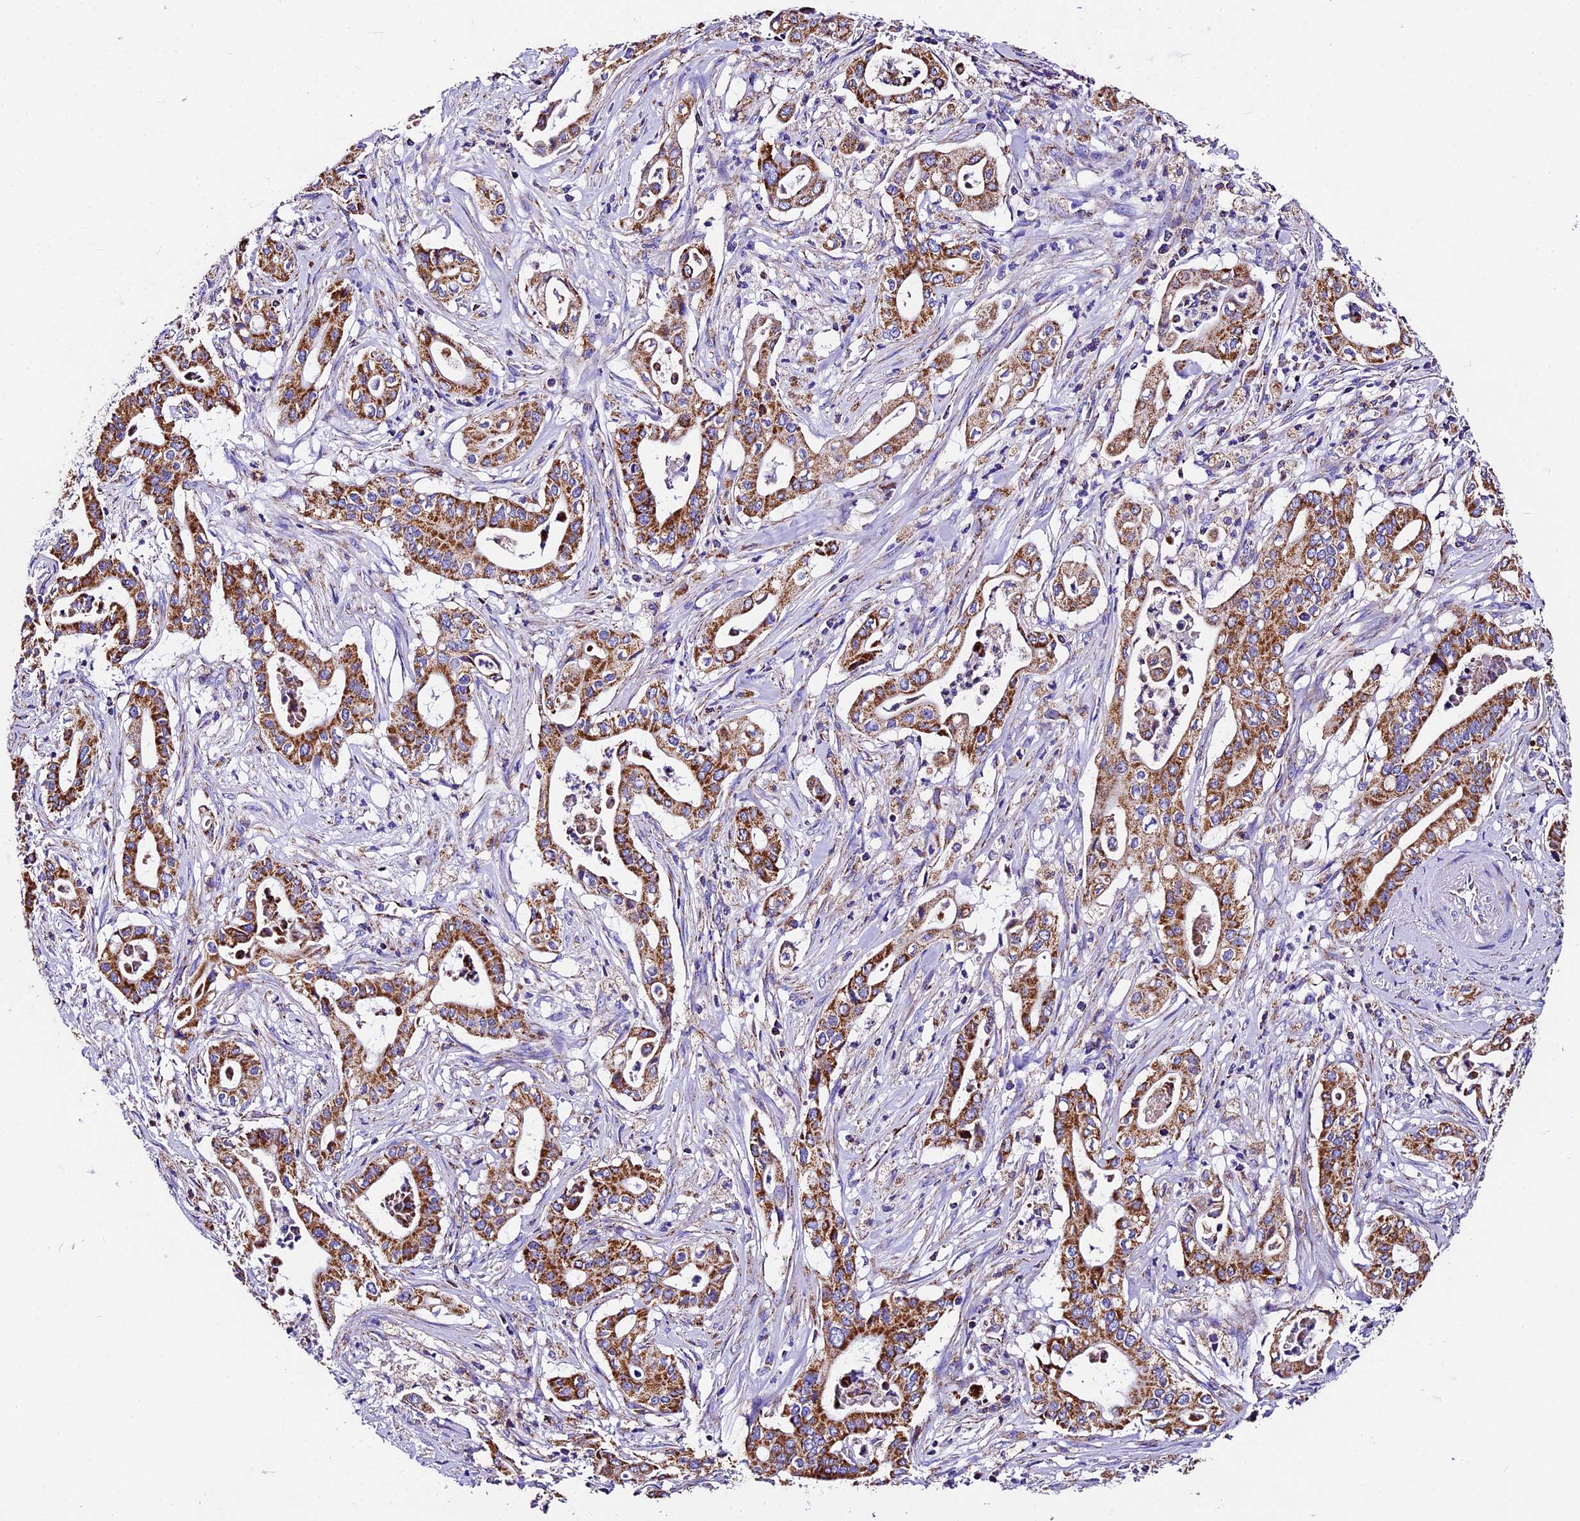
{"staining": {"intensity": "strong", "quantity": ">75%", "location": "cytoplasmic/membranous"}, "tissue": "pancreatic cancer", "cell_type": "Tumor cells", "image_type": "cancer", "snomed": [{"axis": "morphology", "description": "Adenocarcinoma, NOS"}, {"axis": "topography", "description": "Pancreas"}], "caption": "Adenocarcinoma (pancreatic) stained with a brown dye displays strong cytoplasmic/membranous positive expression in about >75% of tumor cells.", "gene": "DCAF5", "patient": {"sex": "female", "age": 77}}